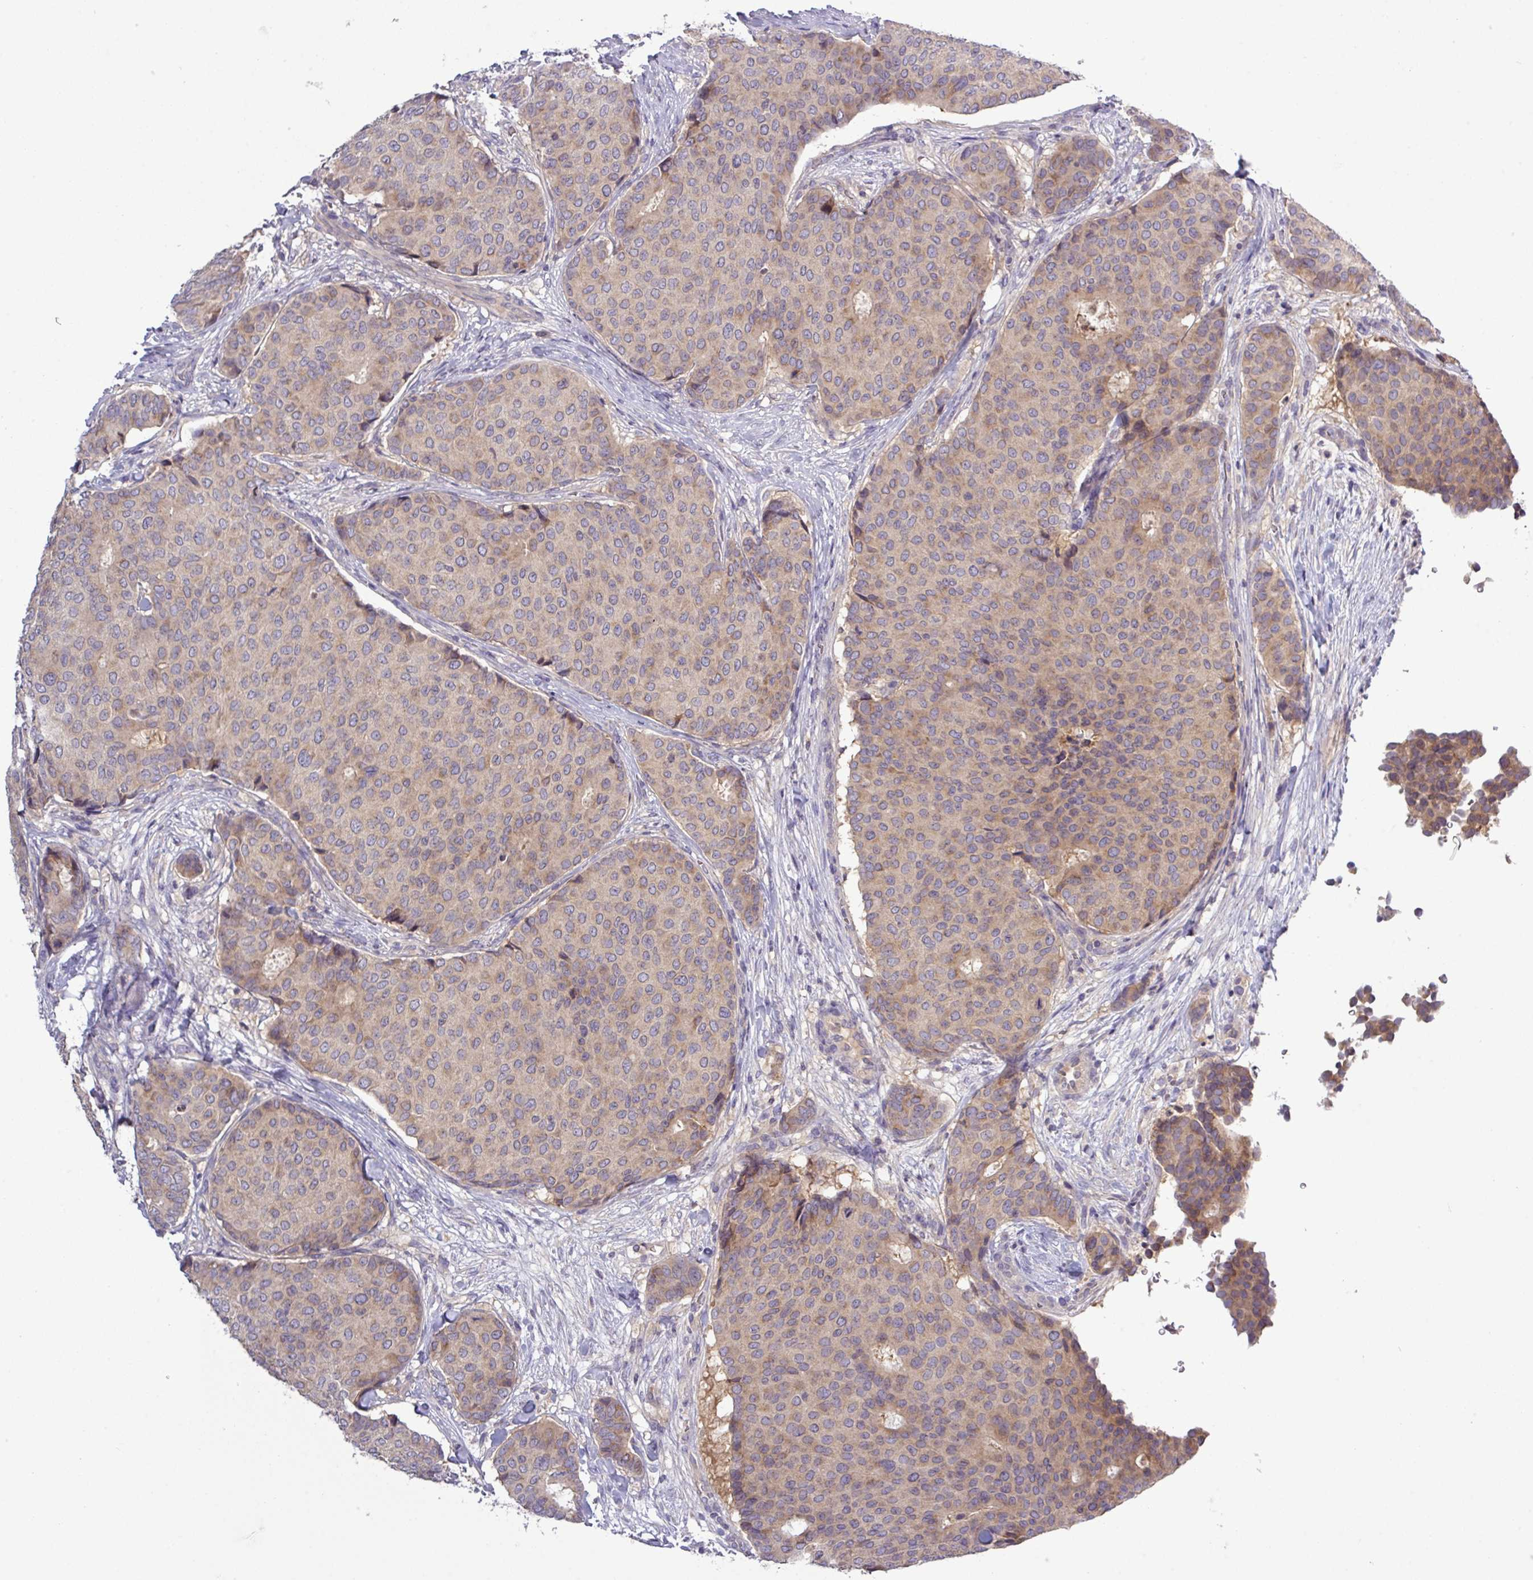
{"staining": {"intensity": "weak", "quantity": ">75%", "location": "cytoplasmic/membranous"}, "tissue": "breast cancer", "cell_type": "Tumor cells", "image_type": "cancer", "snomed": [{"axis": "morphology", "description": "Duct carcinoma"}, {"axis": "topography", "description": "Breast"}], "caption": "Protein staining shows weak cytoplasmic/membranous staining in approximately >75% of tumor cells in breast intraductal carcinoma. (brown staining indicates protein expression, while blue staining denotes nuclei).", "gene": "TMEM62", "patient": {"sex": "female", "age": 75}}